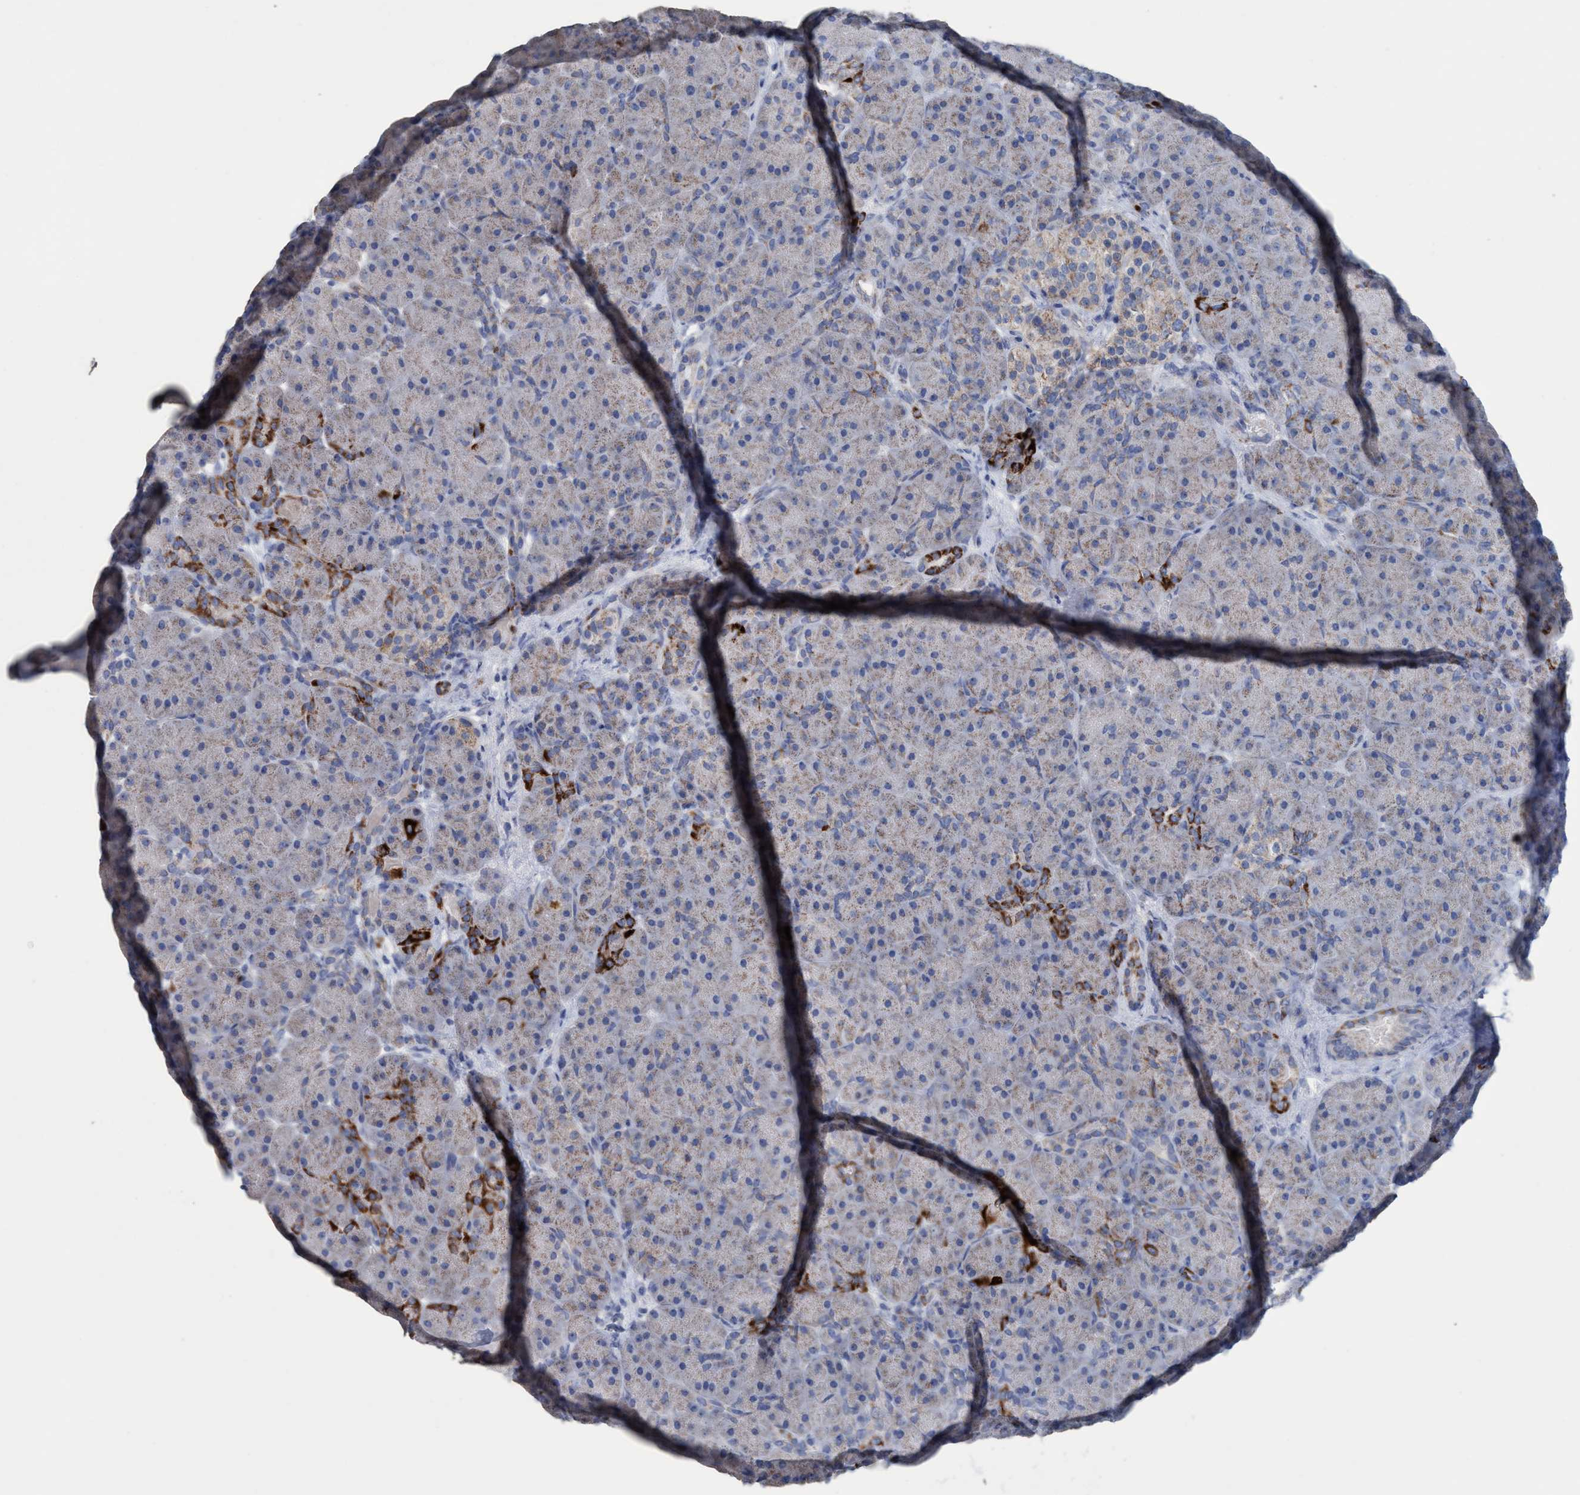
{"staining": {"intensity": "strong", "quantity": "<25%", "location": "cytoplasmic/membranous"}, "tissue": "pancreas", "cell_type": "Exocrine glandular cells", "image_type": "normal", "snomed": [{"axis": "morphology", "description": "Normal tissue, NOS"}, {"axis": "topography", "description": "Pancreas"}], "caption": "Immunohistochemical staining of normal human pancreas shows strong cytoplasmic/membranous protein positivity in approximately <25% of exocrine glandular cells. (Brightfield microscopy of DAB IHC at high magnification).", "gene": "RSAD1", "patient": {"sex": "male", "age": 66}}